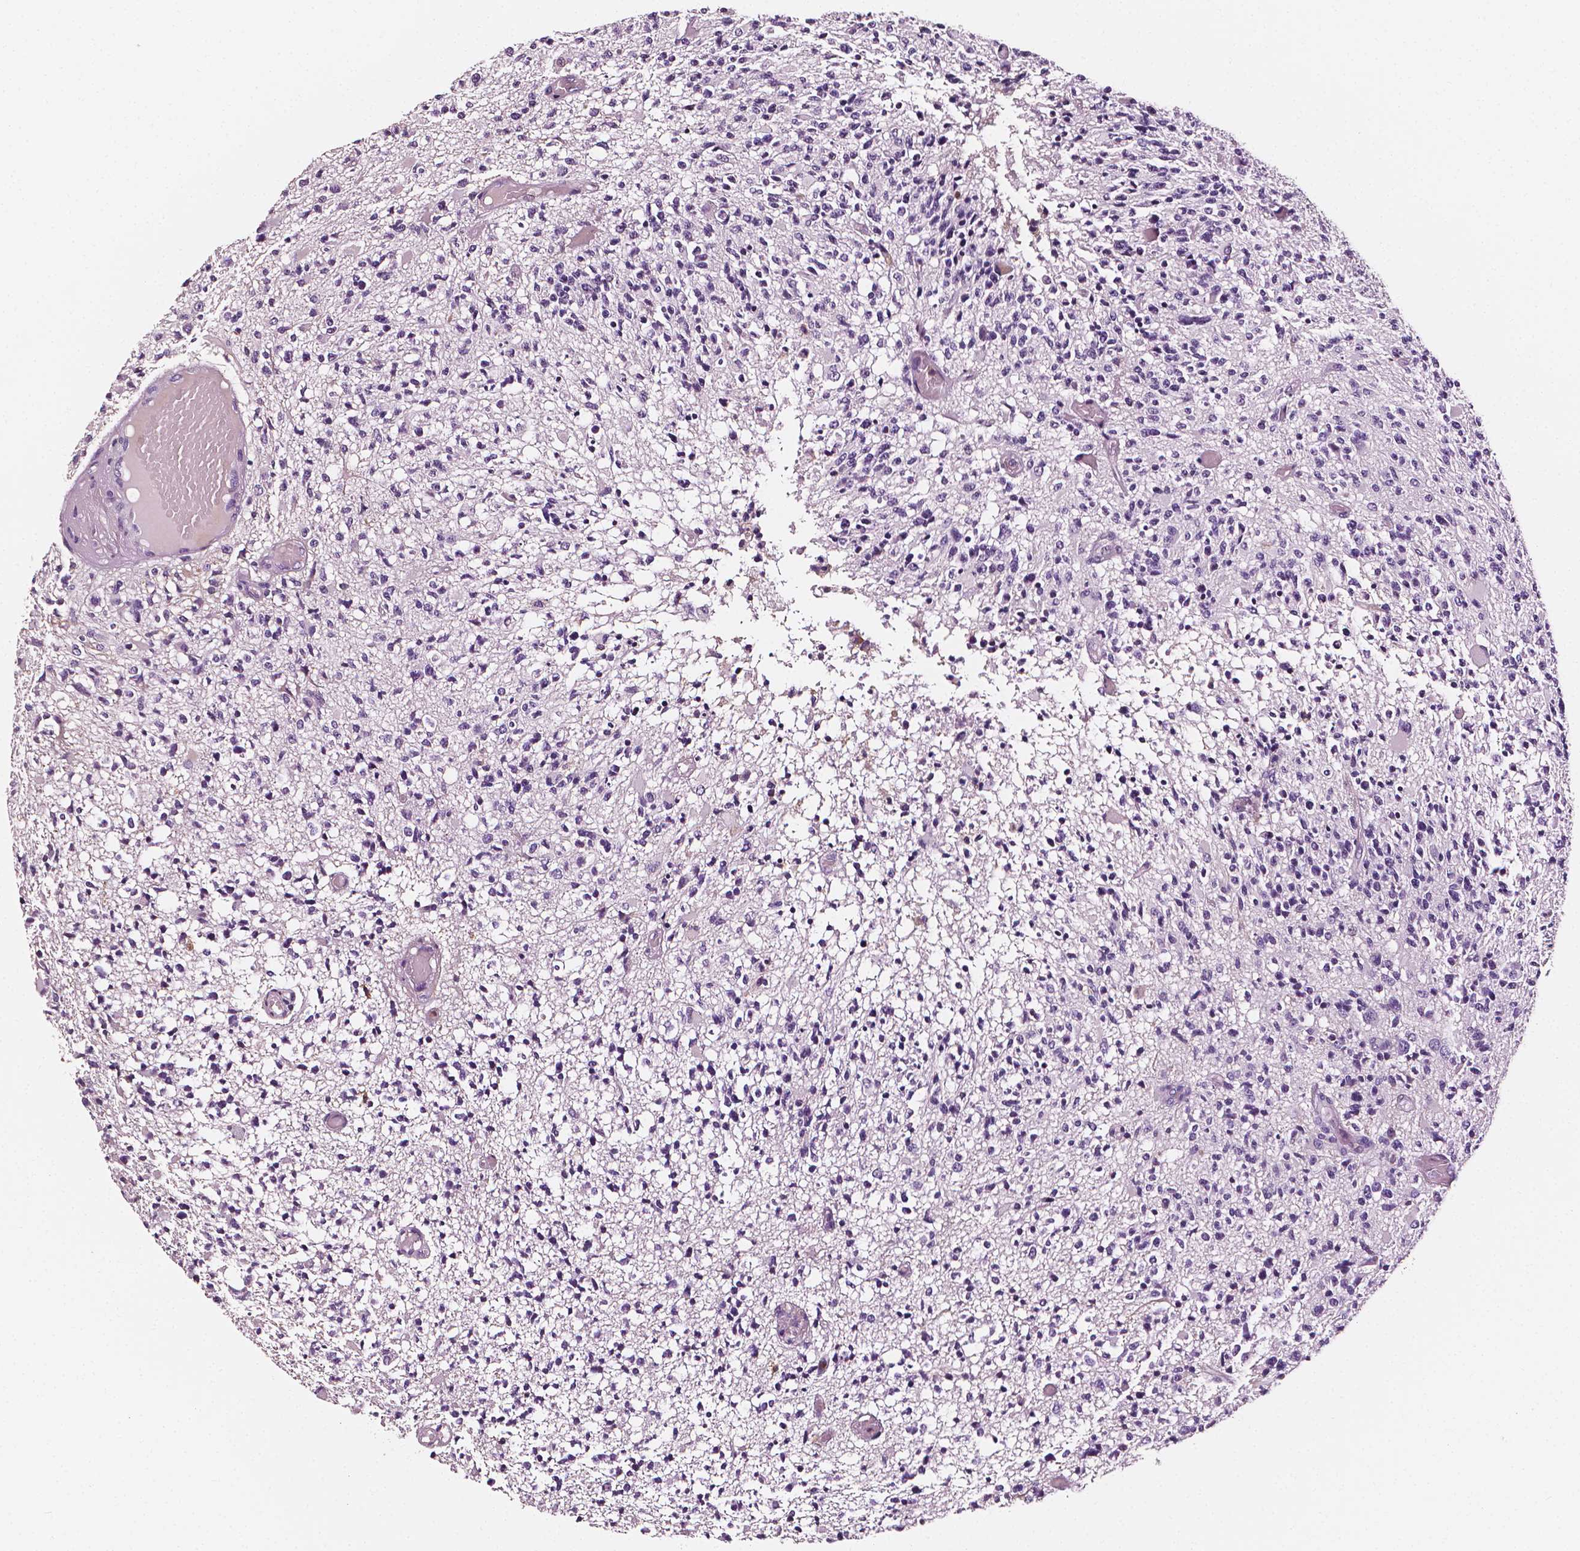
{"staining": {"intensity": "negative", "quantity": "none", "location": "none"}, "tissue": "glioma", "cell_type": "Tumor cells", "image_type": "cancer", "snomed": [{"axis": "morphology", "description": "Glioma, malignant, High grade"}, {"axis": "topography", "description": "Brain"}], "caption": "Protein analysis of glioma reveals no significant expression in tumor cells.", "gene": "PTPRC", "patient": {"sex": "female", "age": 63}}